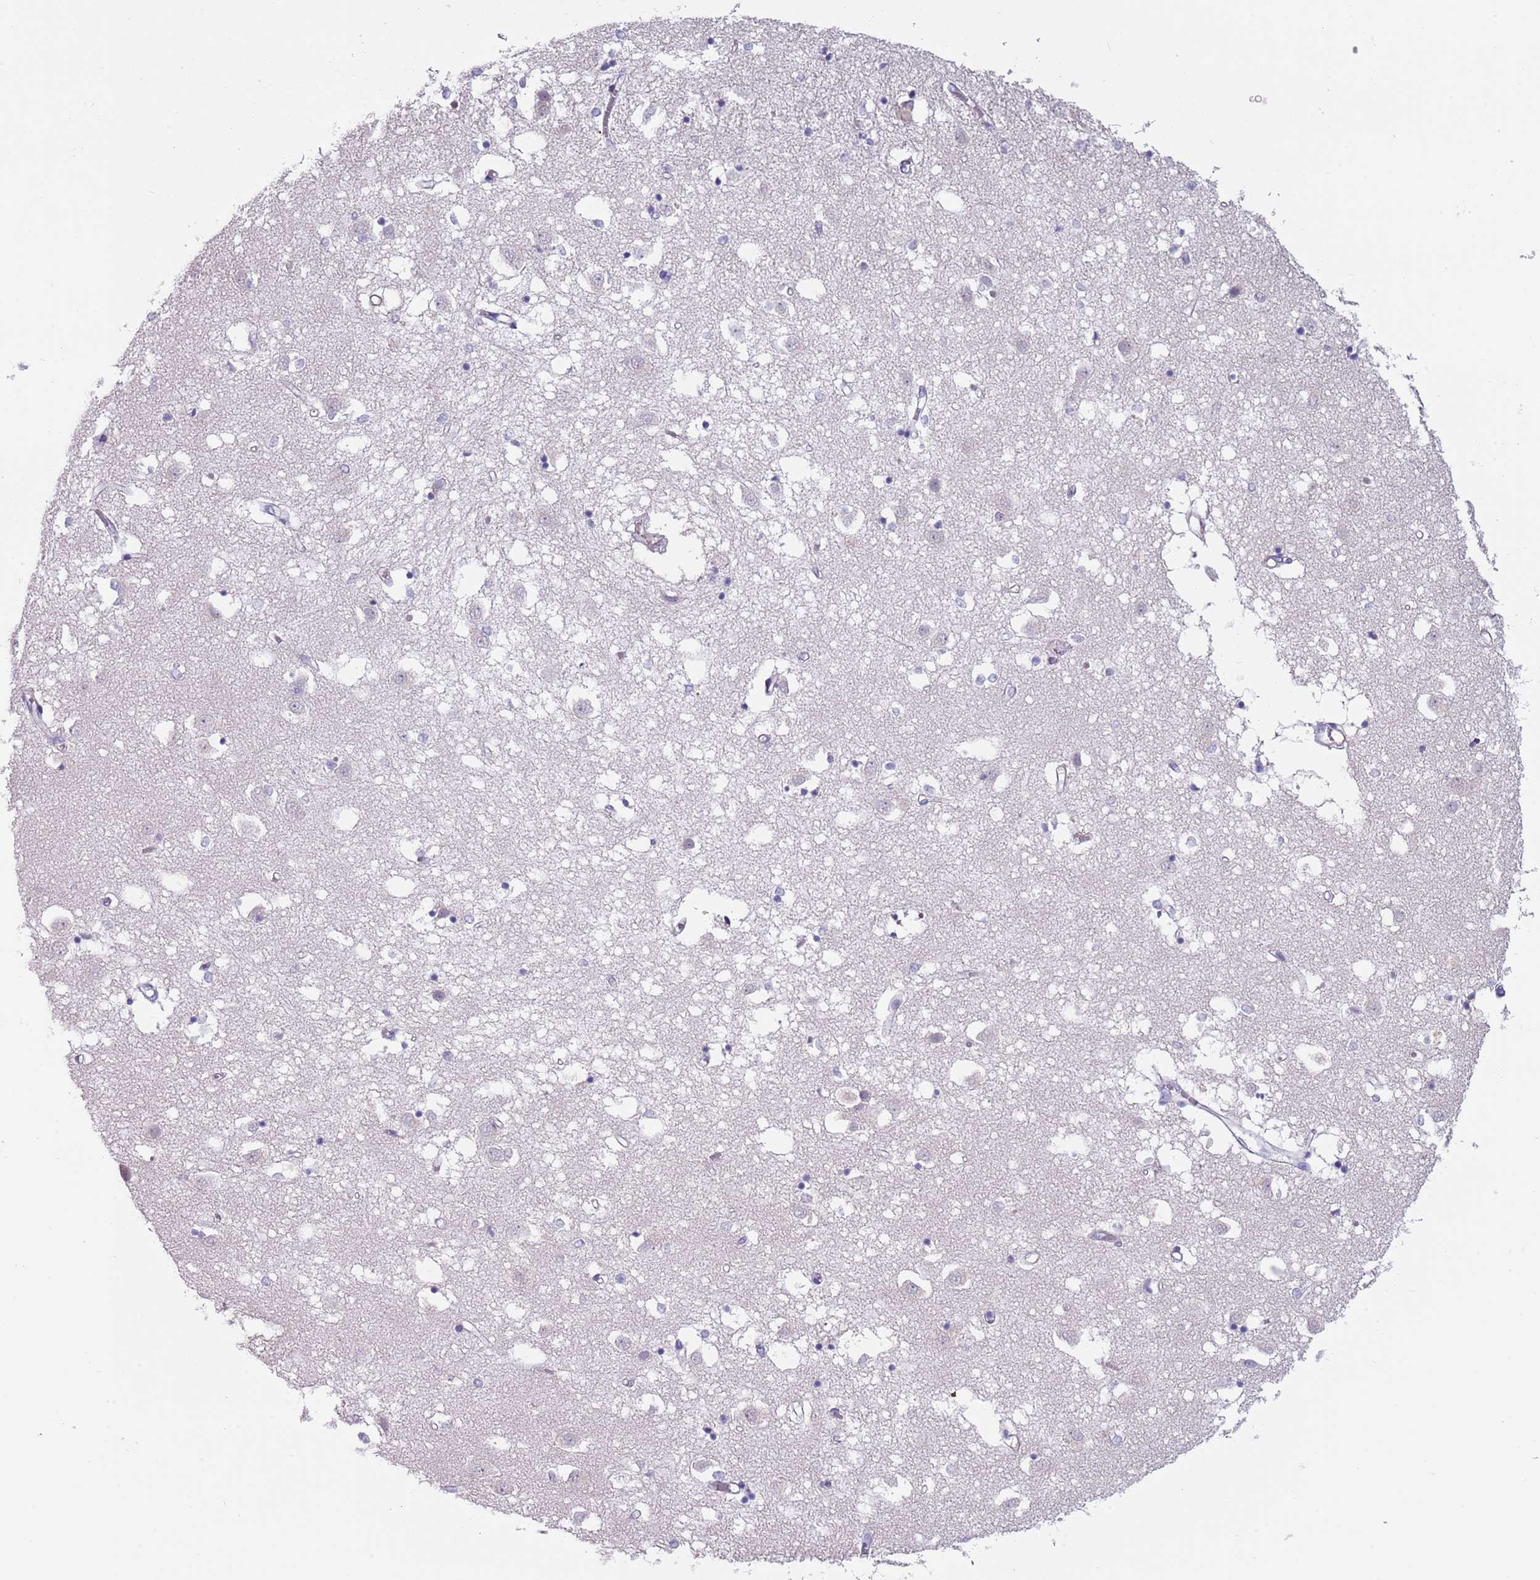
{"staining": {"intensity": "negative", "quantity": "none", "location": "none"}, "tissue": "caudate", "cell_type": "Glial cells", "image_type": "normal", "snomed": [{"axis": "morphology", "description": "Normal tissue, NOS"}, {"axis": "topography", "description": "Lateral ventricle wall"}], "caption": "An immunohistochemistry (IHC) image of normal caudate is shown. There is no staining in glial cells of caudate.", "gene": "TSGA13", "patient": {"sex": "male", "age": 70}}